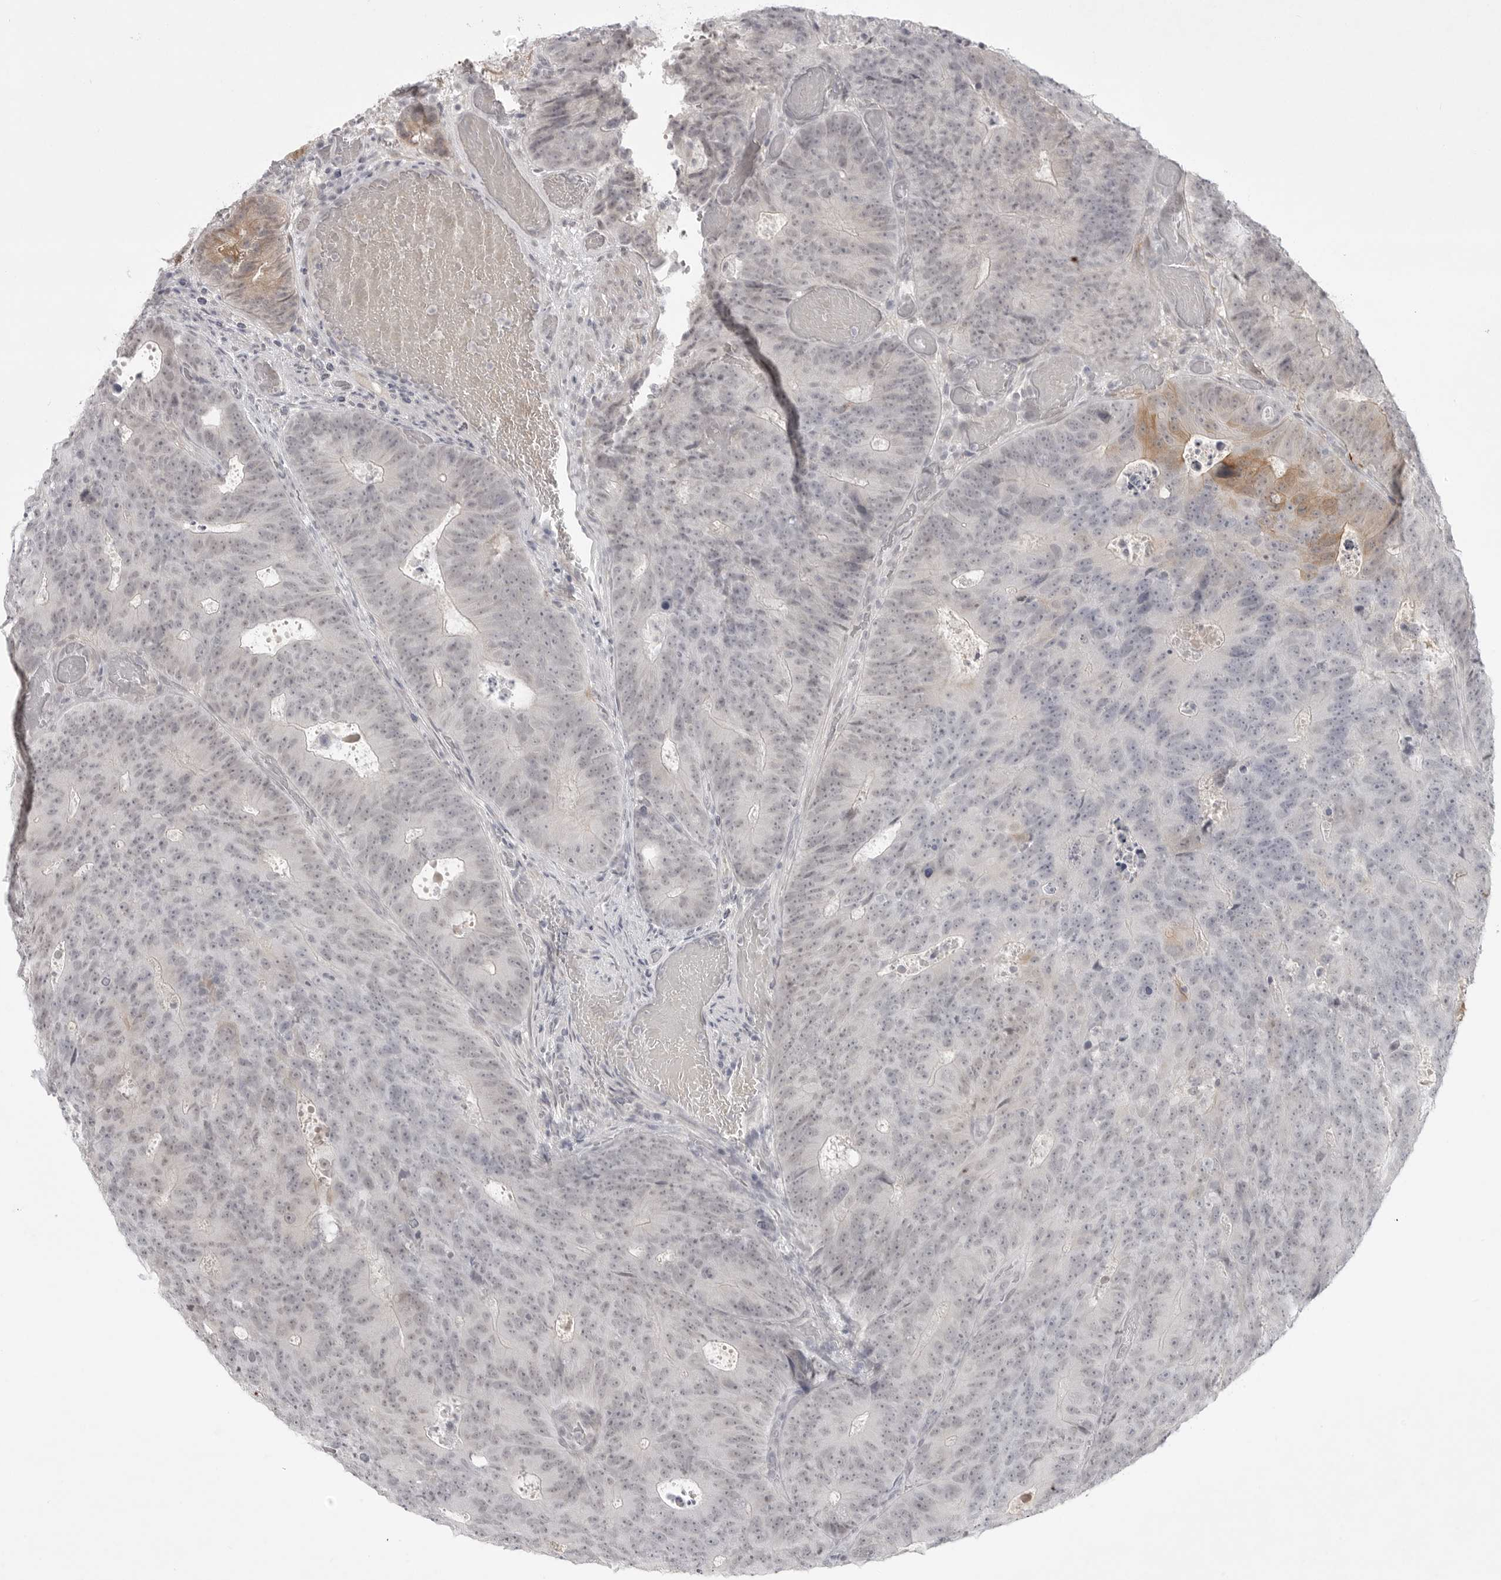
{"staining": {"intensity": "weak", "quantity": "<25%", "location": "cytoplasmic/membranous"}, "tissue": "colorectal cancer", "cell_type": "Tumor cells", "image_type": "cancer", "snomed": [{"axis": "morphology", "description": "Adenocarcinoma, NOS"}, {"axis": "topography", "description": "Colon"}], "caption": "DAB immunohistochemical staining of colorectal cancer displays no significant staining in tumor cells.", "gene": "TCTN3", "patient": {"sex": "male", "age": 87}}